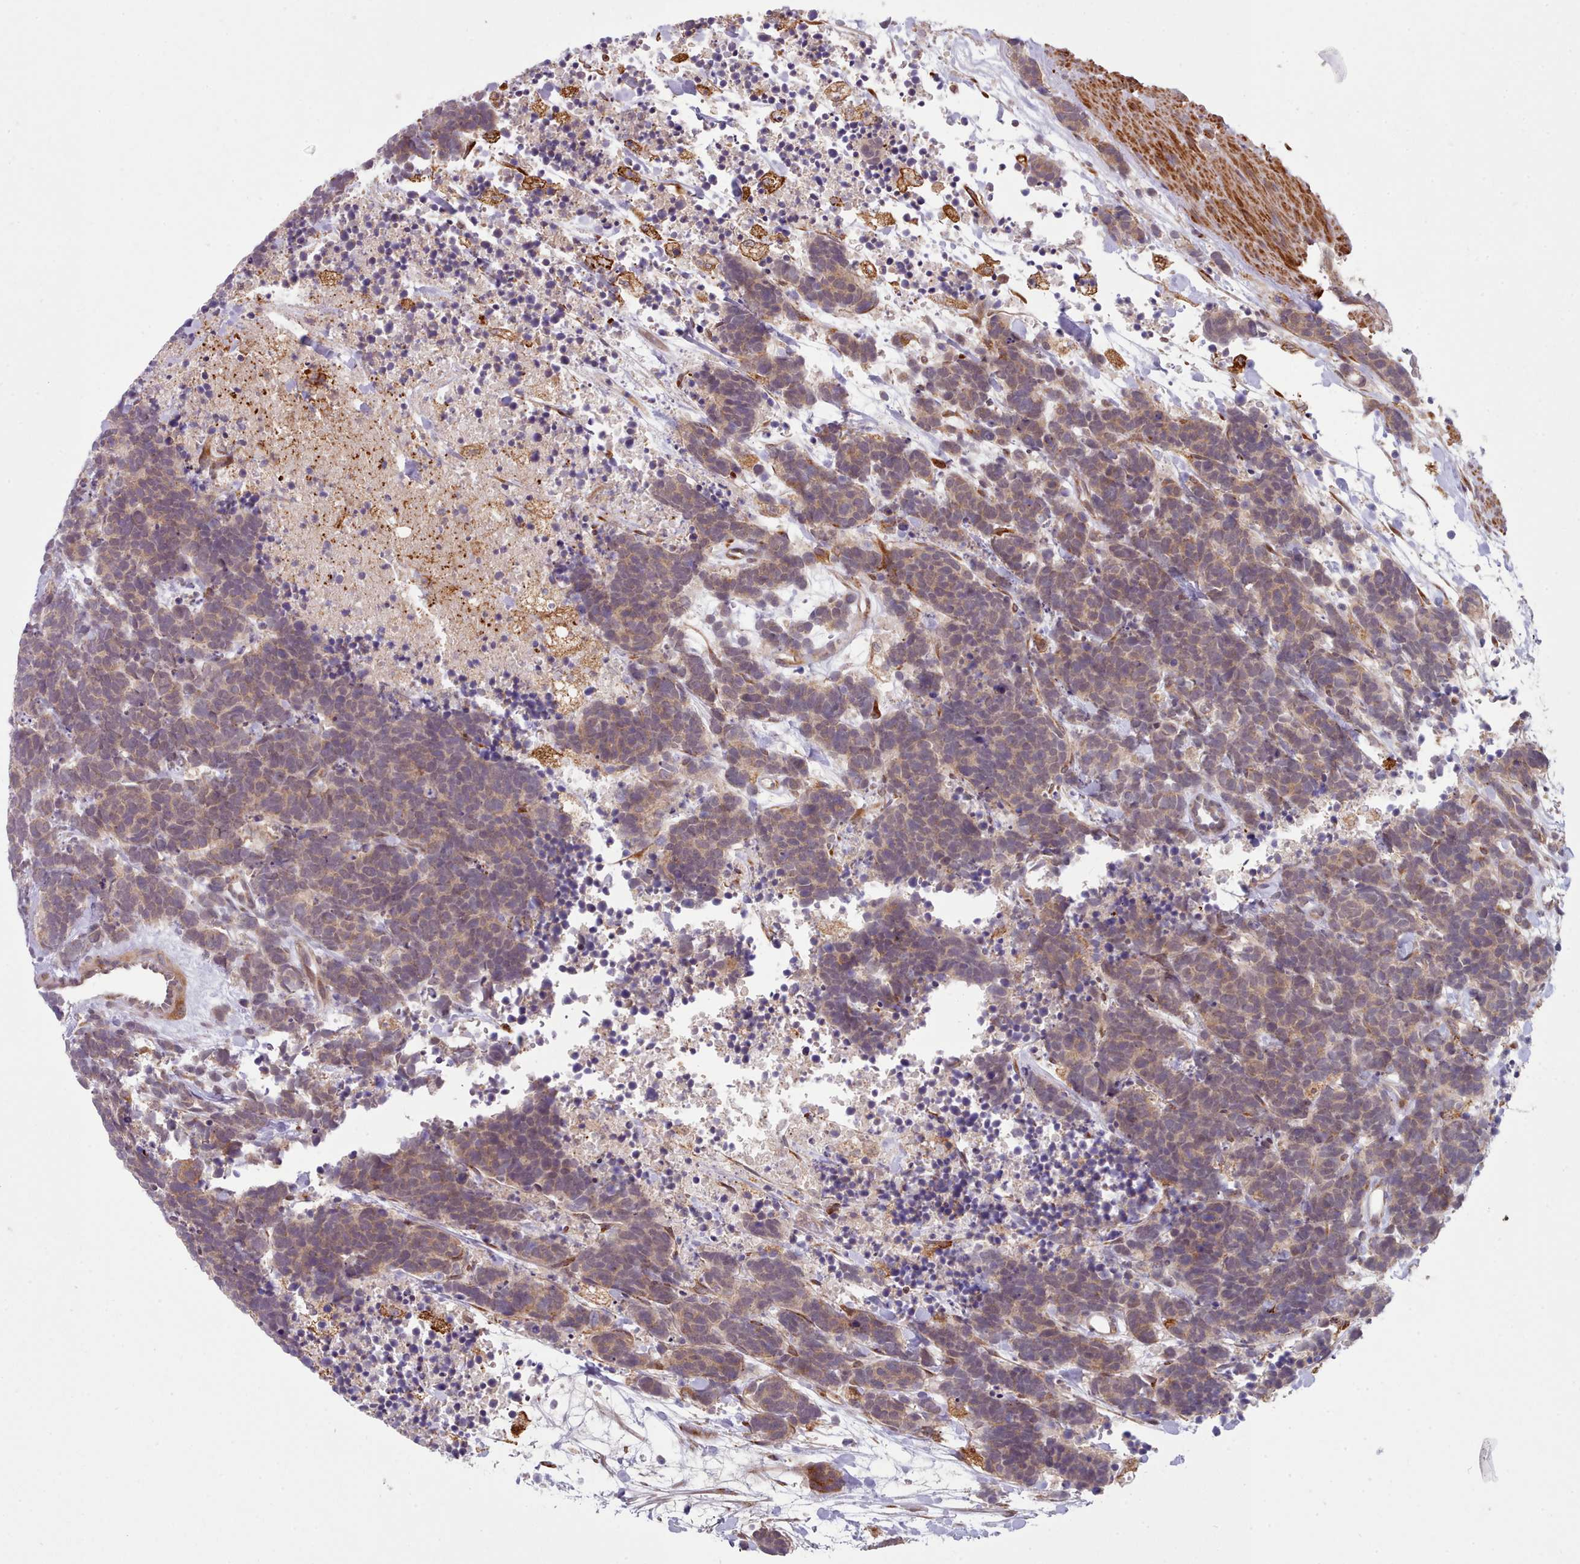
{"staining": {"intensity": "weak", "quantity": ">75%", "location": "cytoplasmic/membranous"}, "tissue": "carcinoid", "cell_type": "Tumor cells", "image_type": "cancer", "snomed": [{"axis": "morphology", "description": "Carcinoma, NOS"}, {"axis": "morphology", "description": "Carcinoid, malignant, NOS"}, {"axis": "topography", "description": "Prostate"}], "caption": "Immunohistochemical staining of carcinoma reveals low levels of weak cytoplasmic/membranous positivity in approximately >75% of tumor cells. The staining was performed using DAB (3,3'-diaminobenzidine) to visualize the protein expression in brown, while the nuclei were stained in blue with hematoxylin (Magnification: 20x).", "gene": "TRIM26", "patient": {"sex": "male", "age": 57}}